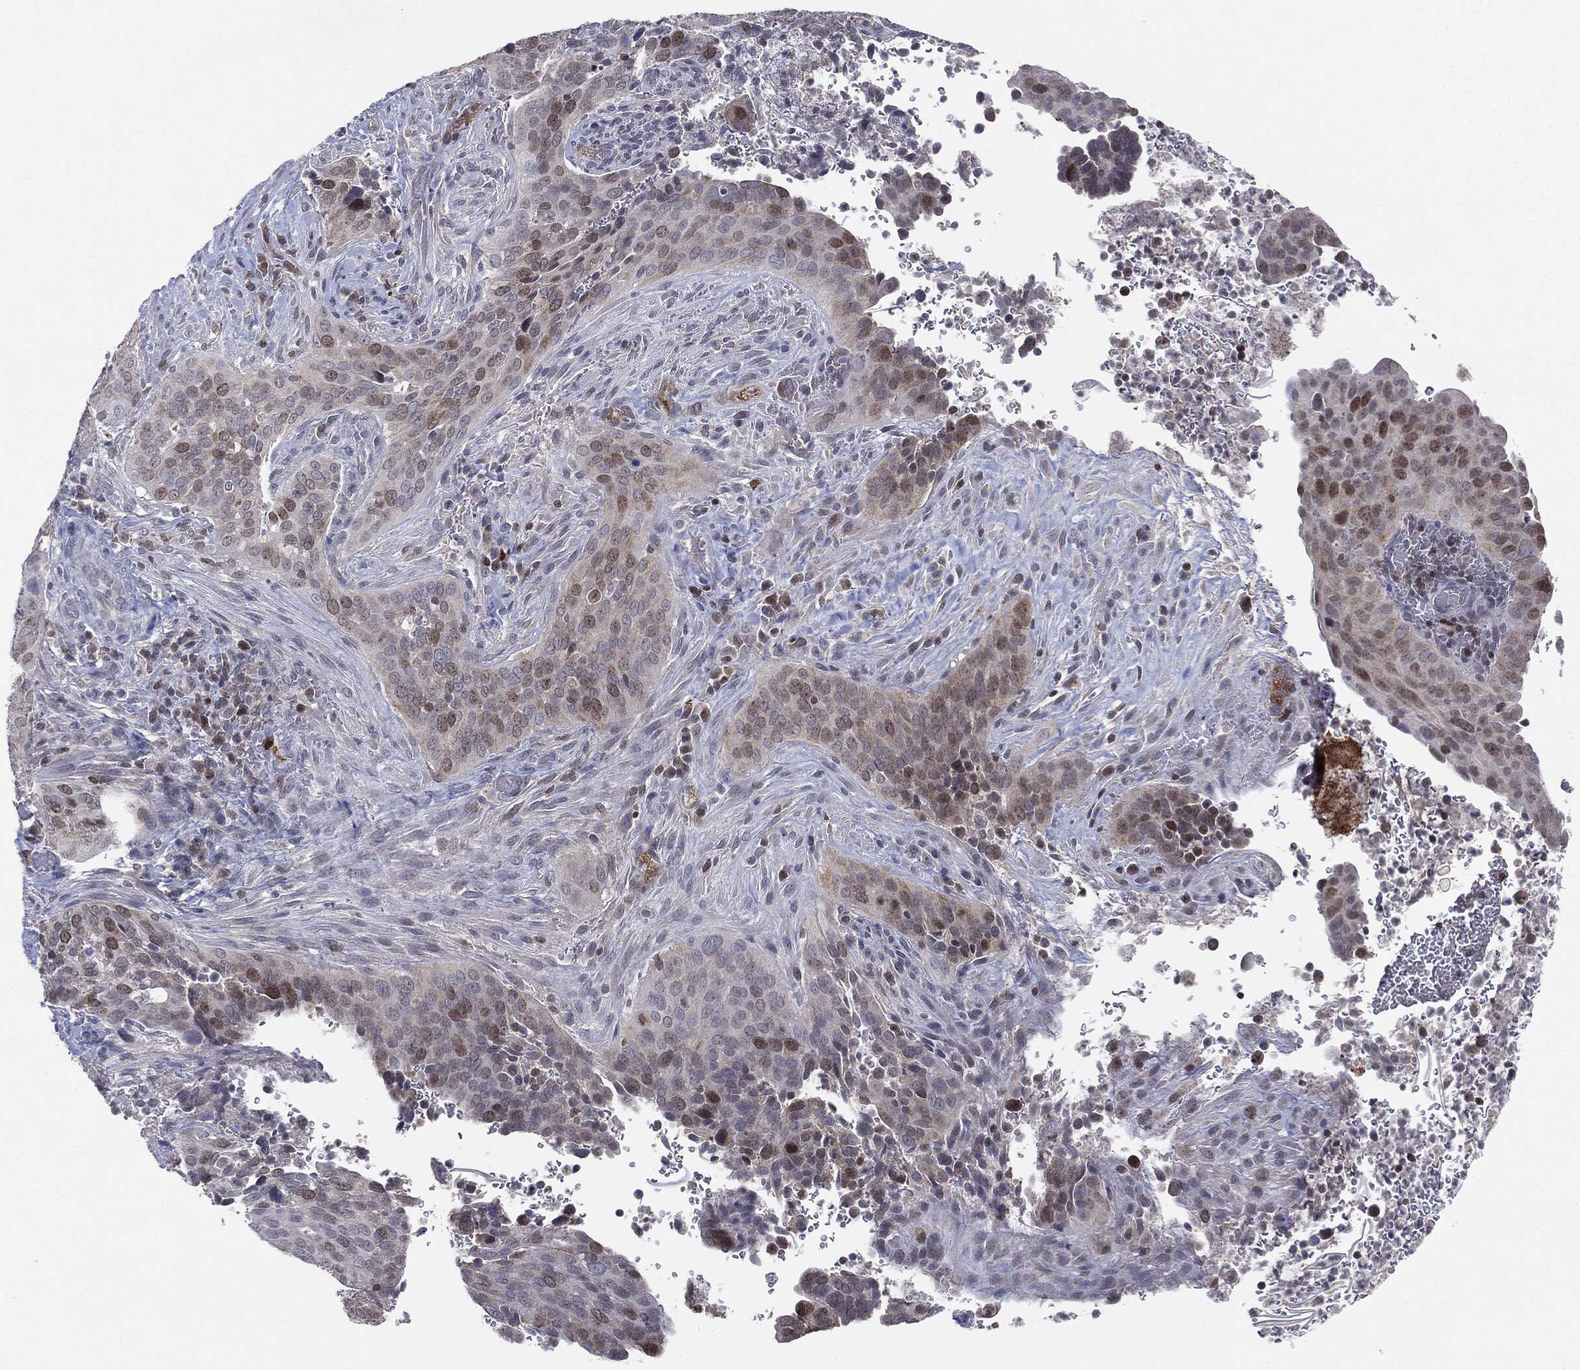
{"staining": {"intensity": "strong", "quantity": "<25%", "location": "nuclear"}, "tissue": "cervical cancer", "cell_type": "Tumor cells", "image_type": "cancer", "snomed": [{"axis": "morphology", "description": "Squamous cell carcinoma, NOS"}, {"axis": "topography", "description": "Cervix"}], "caption": "Cervical cancer stained with a protein marker displays strong staining in tumor cells.", "gene": "KIF2C", "patient": {"sex": "female", "age": 38}}